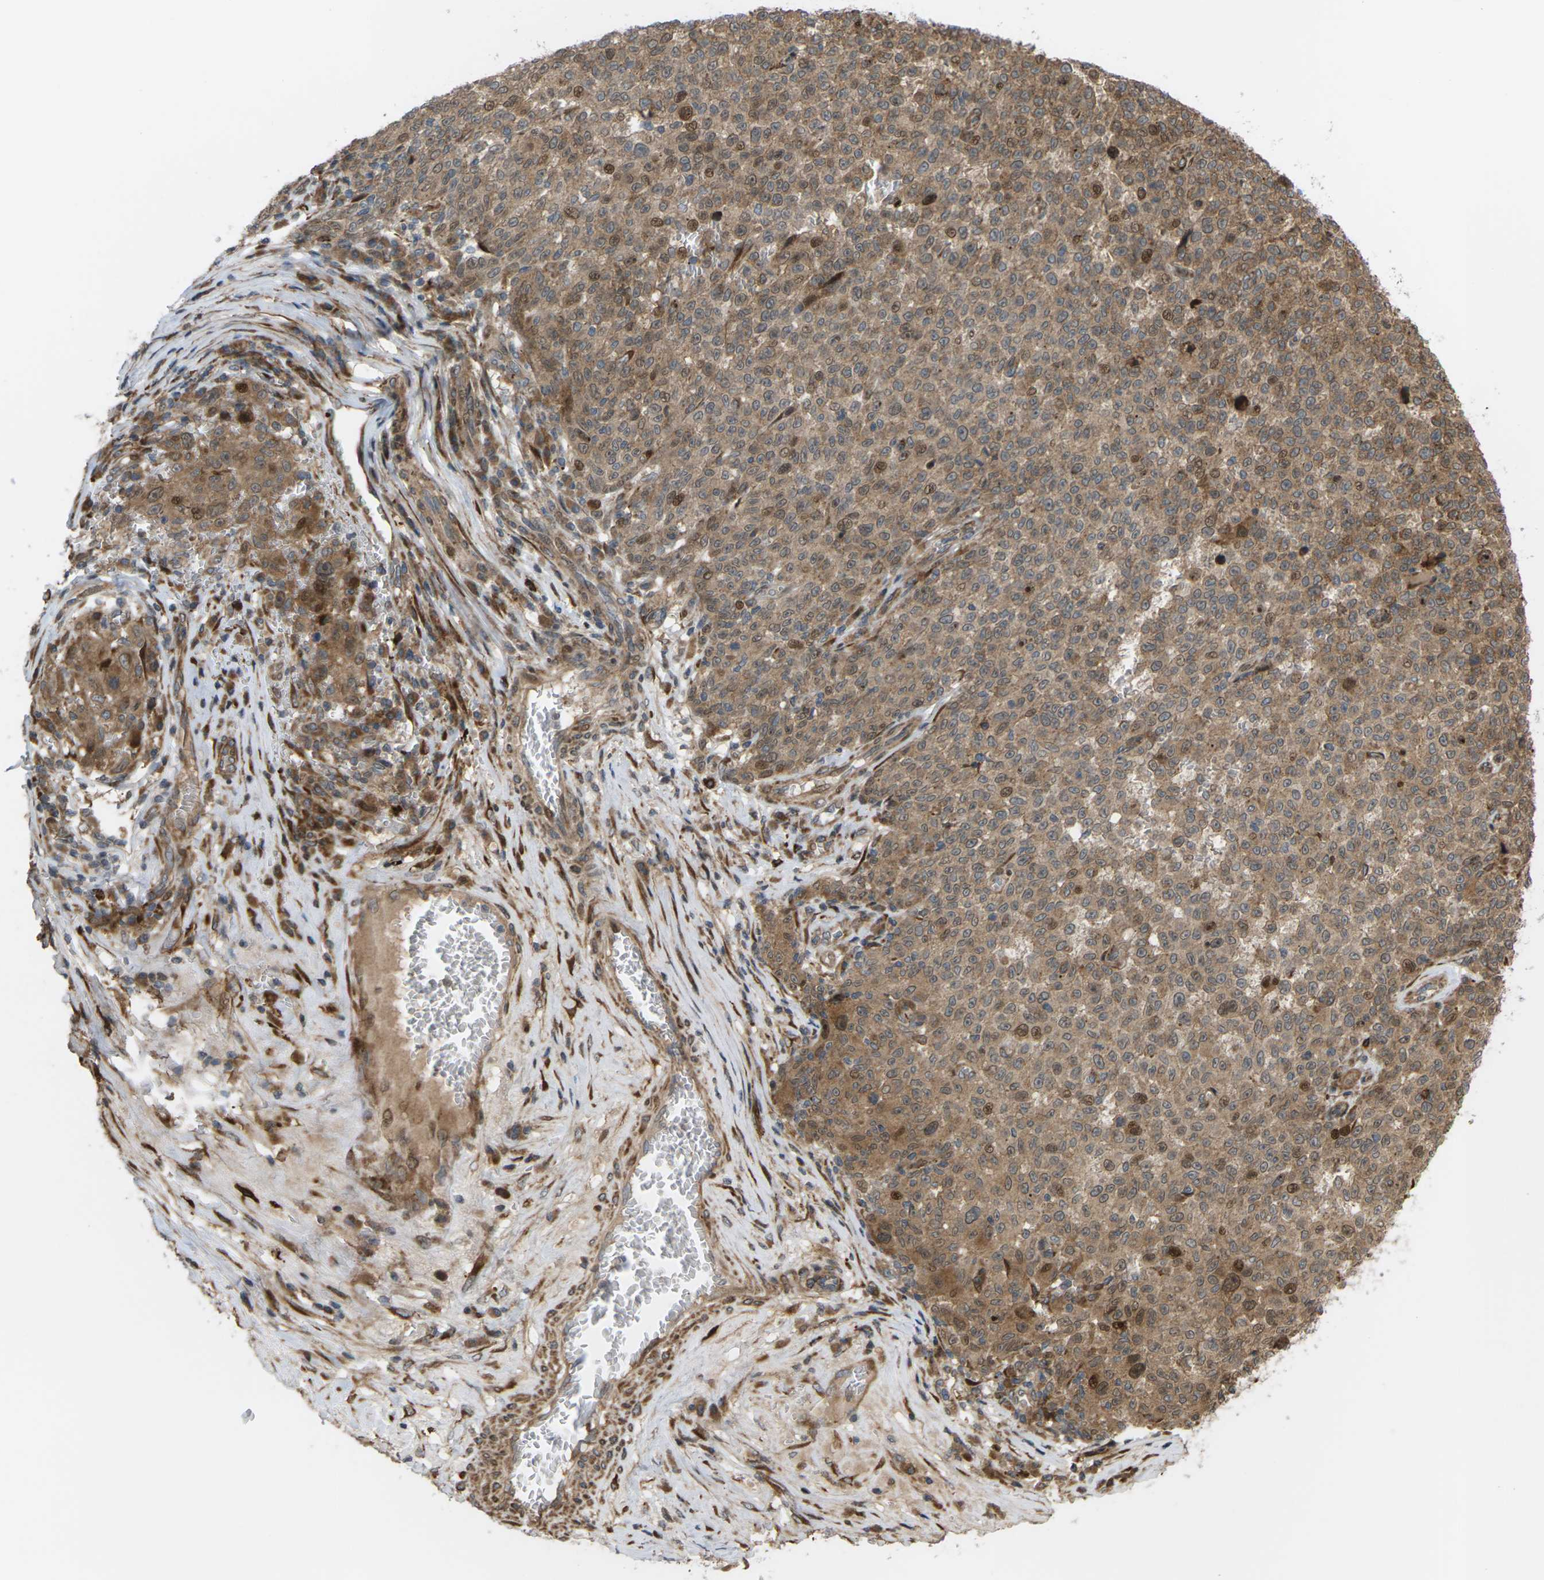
{"staining": {"intensity": "moderate", "quantity": ">75%", "location": "cytoplasmic/membranous,nuclear"}, "tissue": "melanoma", "cell_type": "Tumor cells", "image_type": "cancer", "snomed": [{"axis": "morphology", "description": "Malignant melanoma, NOS"}, {"axis": "topography", "description": "Skin"}], "caption": "Immunohistochemical staining of malignant melanoma demonstrates moderate cytoplasmic/membranous and nuclear protein expression in approximately >75% of tumor cells. Nuclei are stained in blue.", "gene": "ROBO1", "patient": {"sex": "female", "age": 82}}